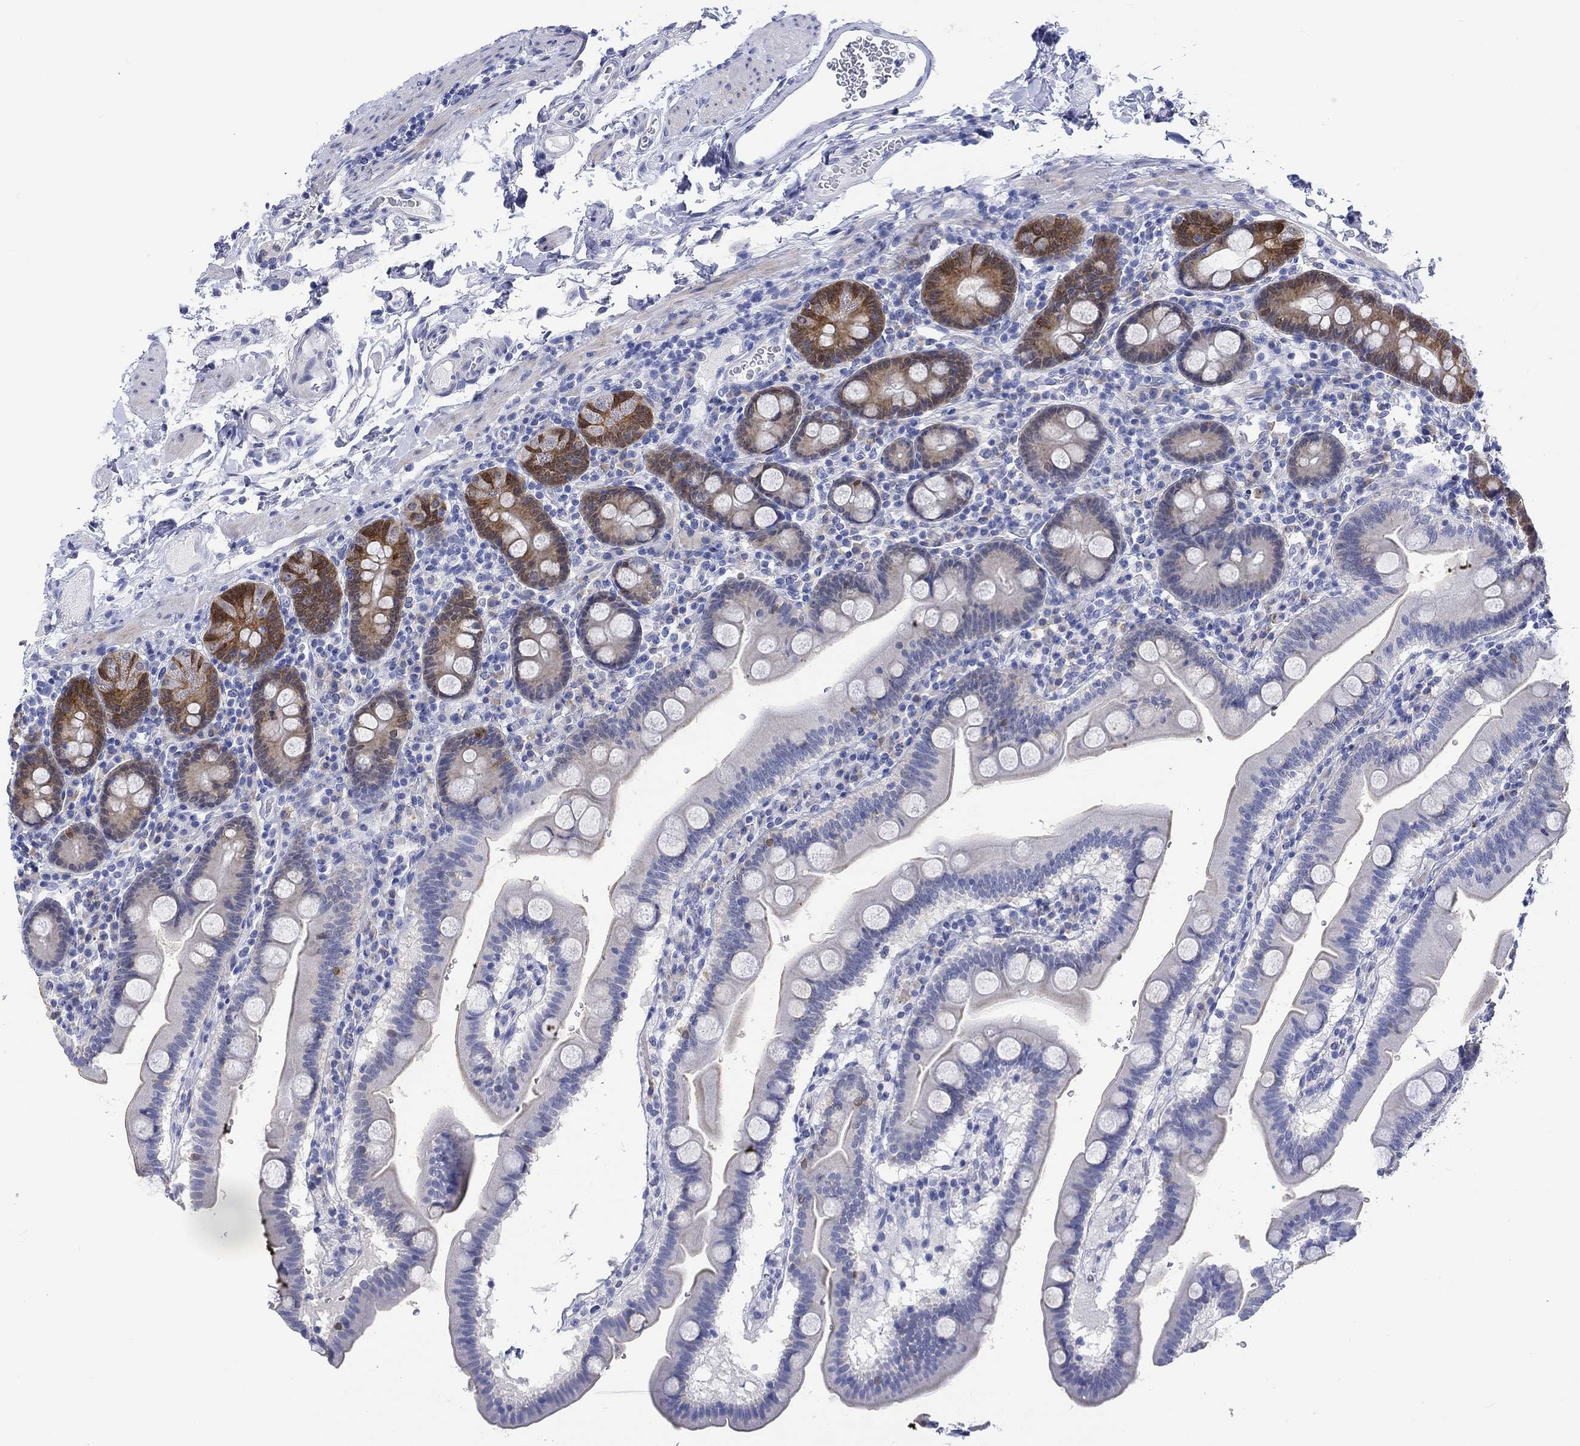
{"staining": {"intensity": "strong", "quantity": "<25%", "location": "cytoplasmic/membranous,nuclear"}, "tissue": "duodenum", "cell_type": "Glandular cells", "image_type": "normal", "snomed": [{"axis": "morphology", "description": "Normal tissue, NOS"}, {"axis": "topography", "description": "Duodenum"}], "caption": "Immunohistochemistry (IHC) histopathology image of normal duodenum stained for a protein (brown), which demonstrates medium levels of strong cytoplasmic/membranous,nuclear expression in about <25% of glandular cells.", "gene": "MSI1", "patient": {"sex": "male", "age": 59}}